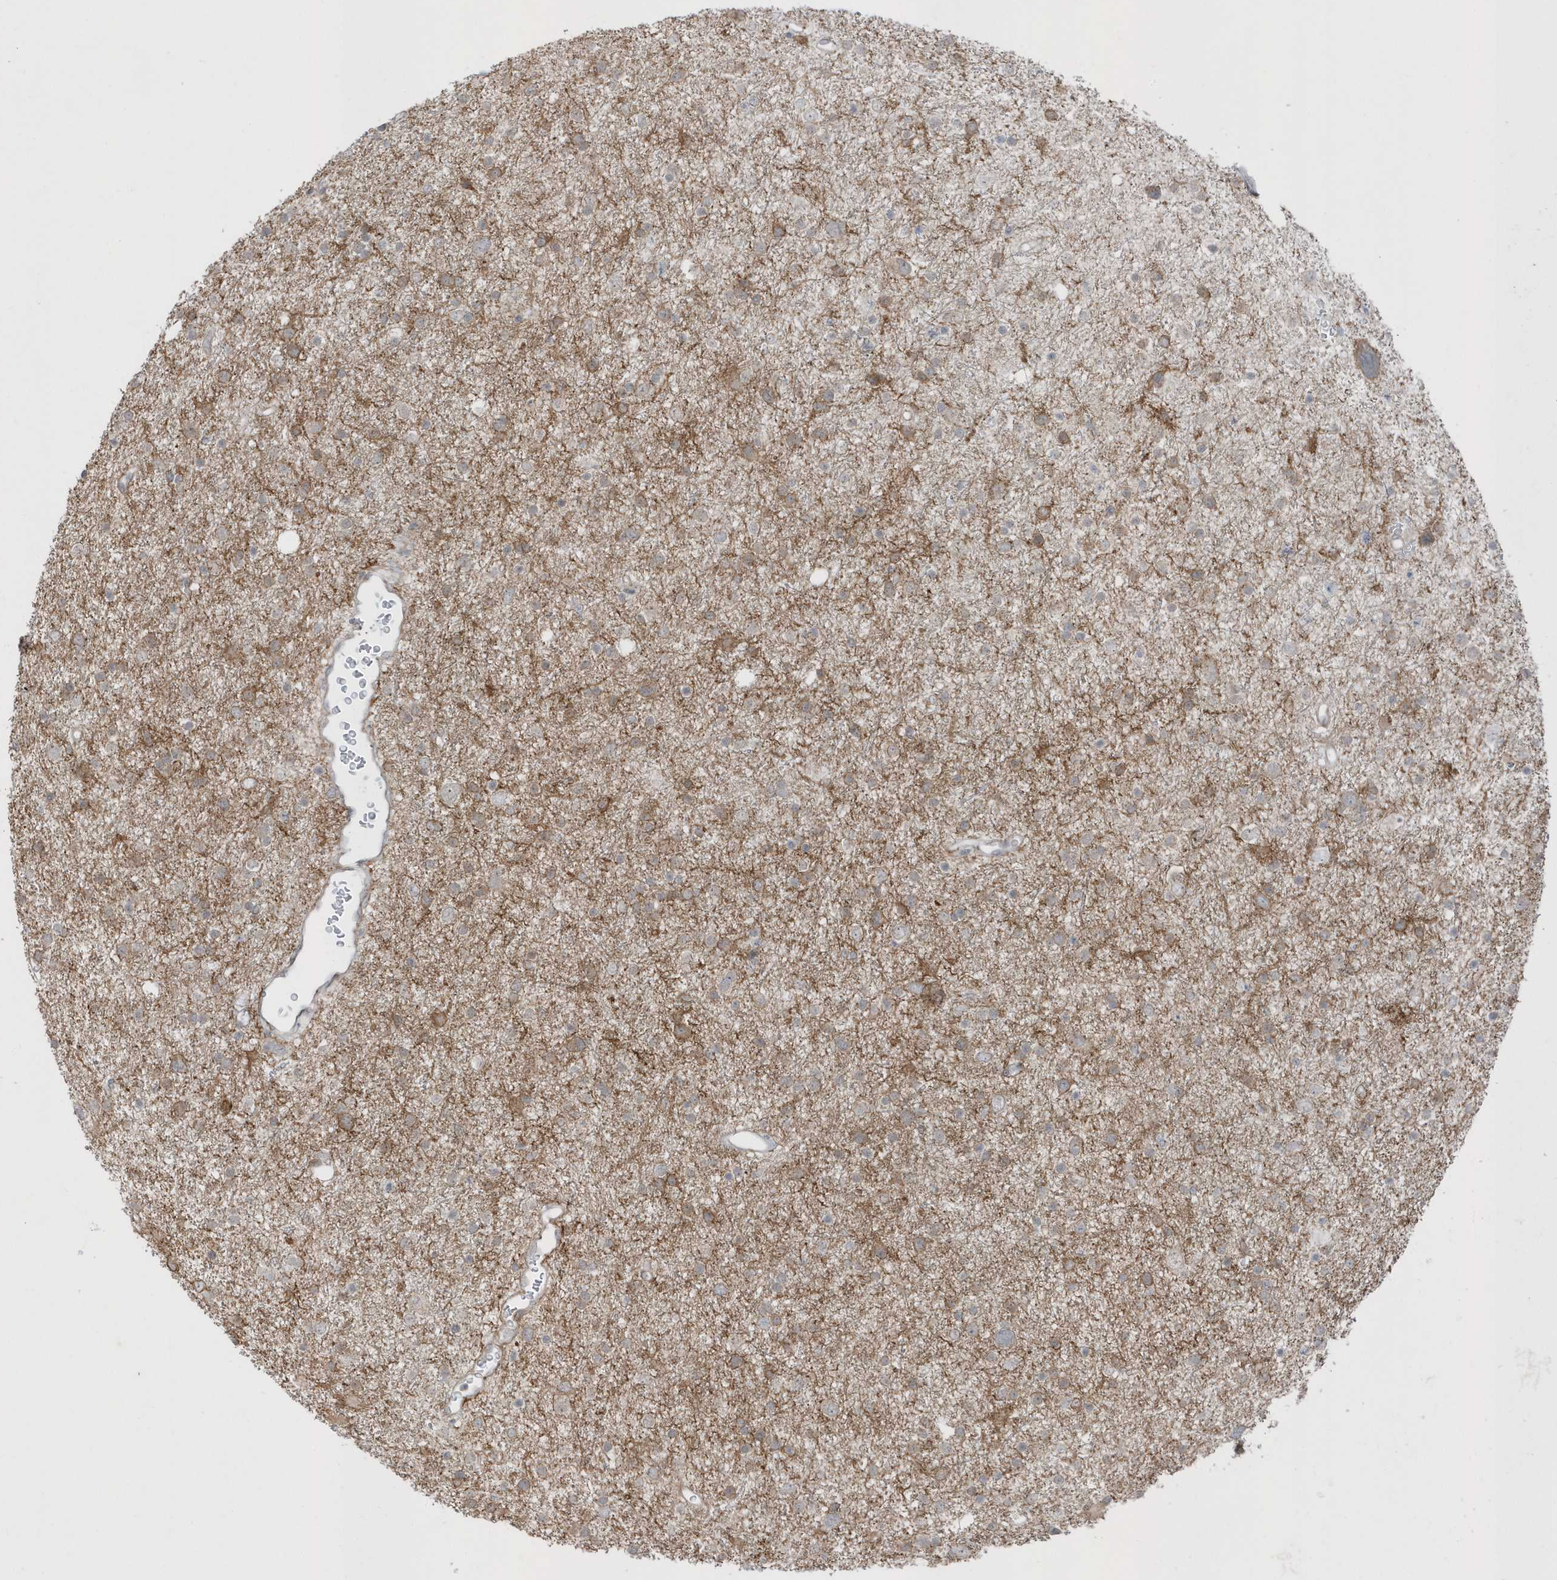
{"staining": {"intensity": "weak", "quantity": "25%-75%", "location": "cytoplasmic/membranous"}, "tissue": "glioma", "cell_type": "Tumor cells", "image_type": "cancer", "snomed": [{"axis": "morphology", "description": "Glioma, malignant, Low grade"}, {"axis": "topography", "description": "Brain"}], "caption": "IHC (DAB) staining of human low-grade glioma (malignant) reveals weak cytoplasmic/membranous protein staining in approximately 25%-75% of tumor cells. The protein is stained brown, and the nuclei are stained in blue (DAB IHC with brightfield microscopy, high magnification).", "gene": "PARD3B", "patient": {"sex": "female", "age": 37}}